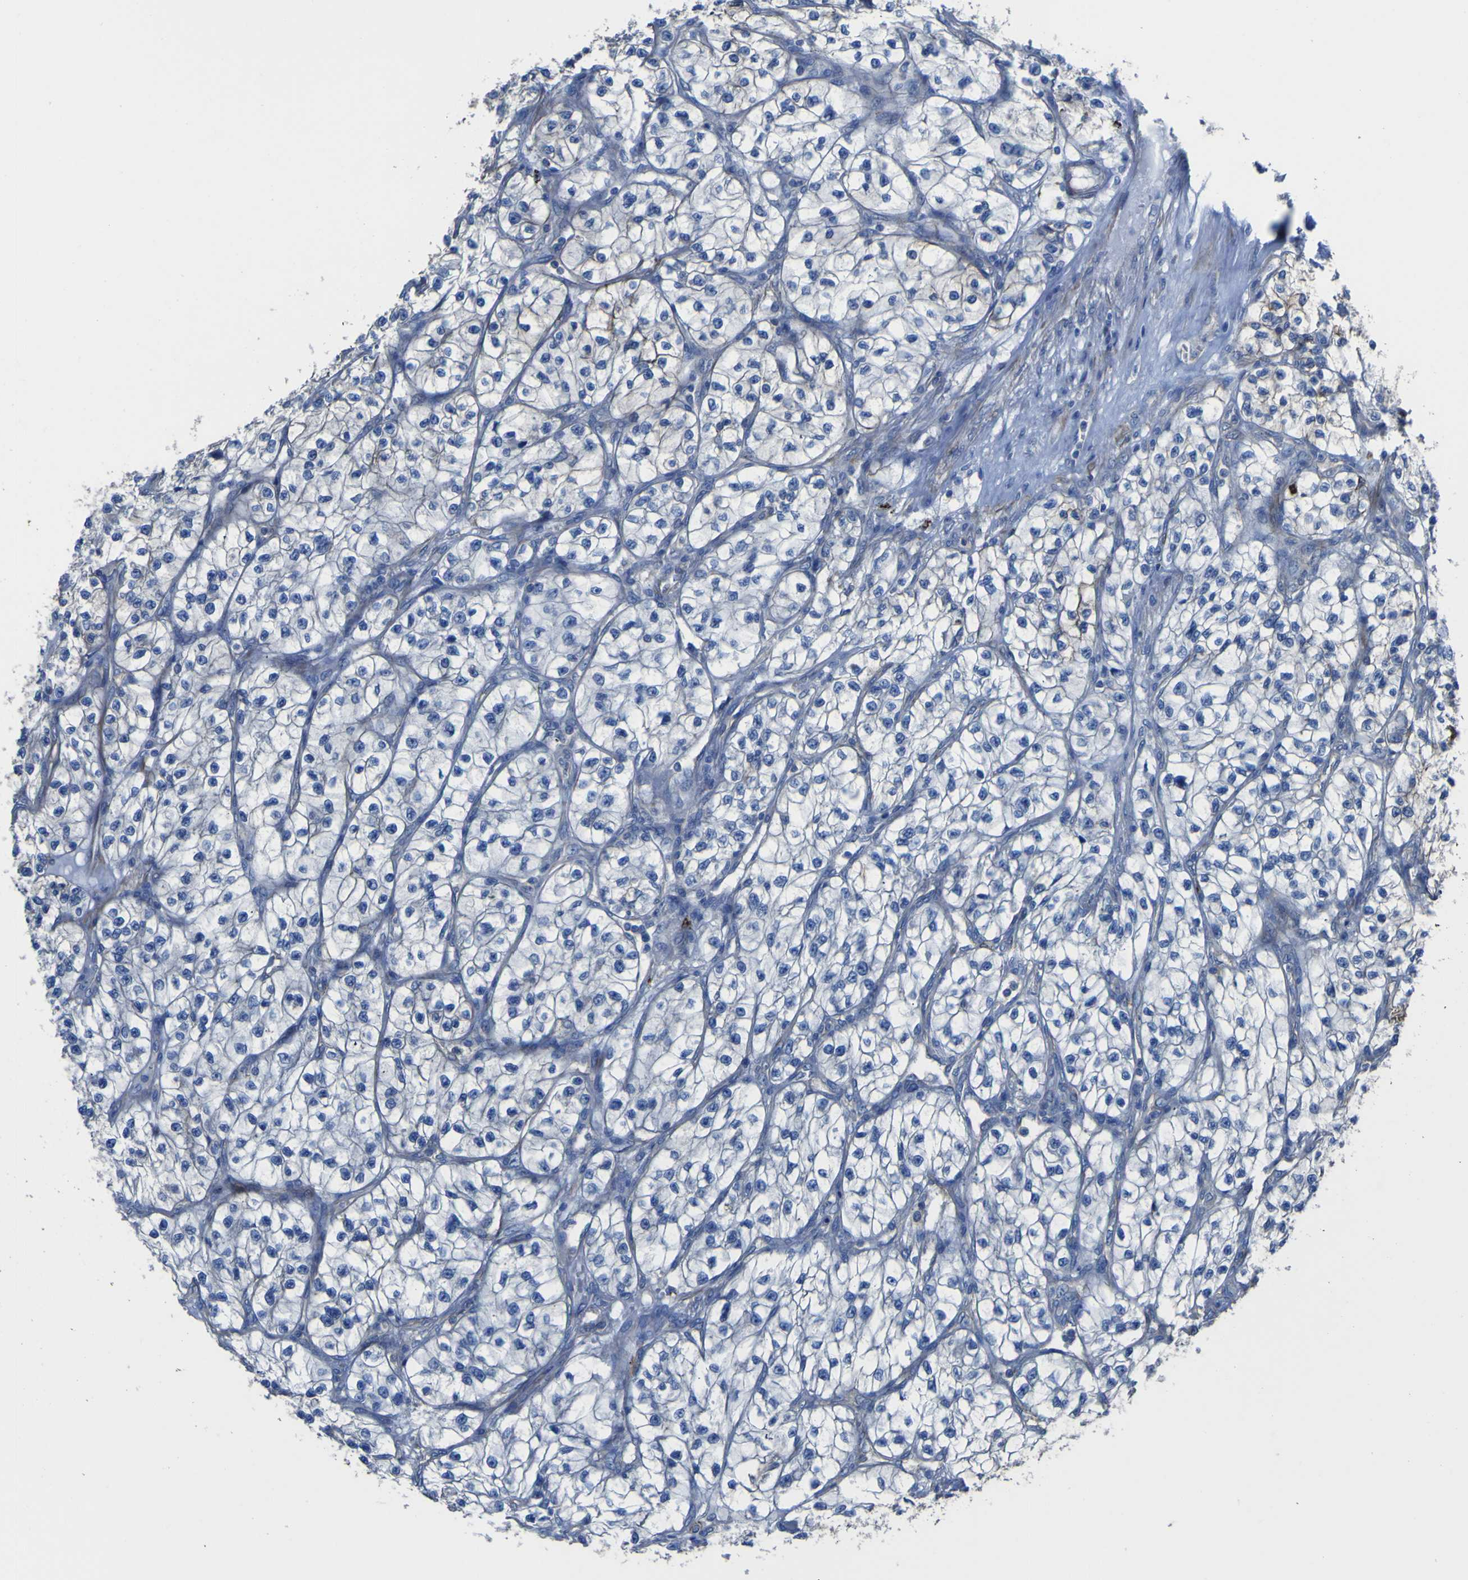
{"staining": {"intensity": "negative", "quantity": "none", "location": "none"}, "tissue": "renal cancer", "cell_type": "Tumor cells", "image_type": "cancer", "snomed": [{"axis": "morphology", "description": "Adenocarcinoma, NOS"}, {"axis": "topography", "description": "Kidney"}], "caption": "The immunohistochemistry histopathology image has no significant staining in tumor cells of adenocarcinoma (renal) tissue.", "gene": "AGO4", "patient": {"sex": "female", "age": 57}}